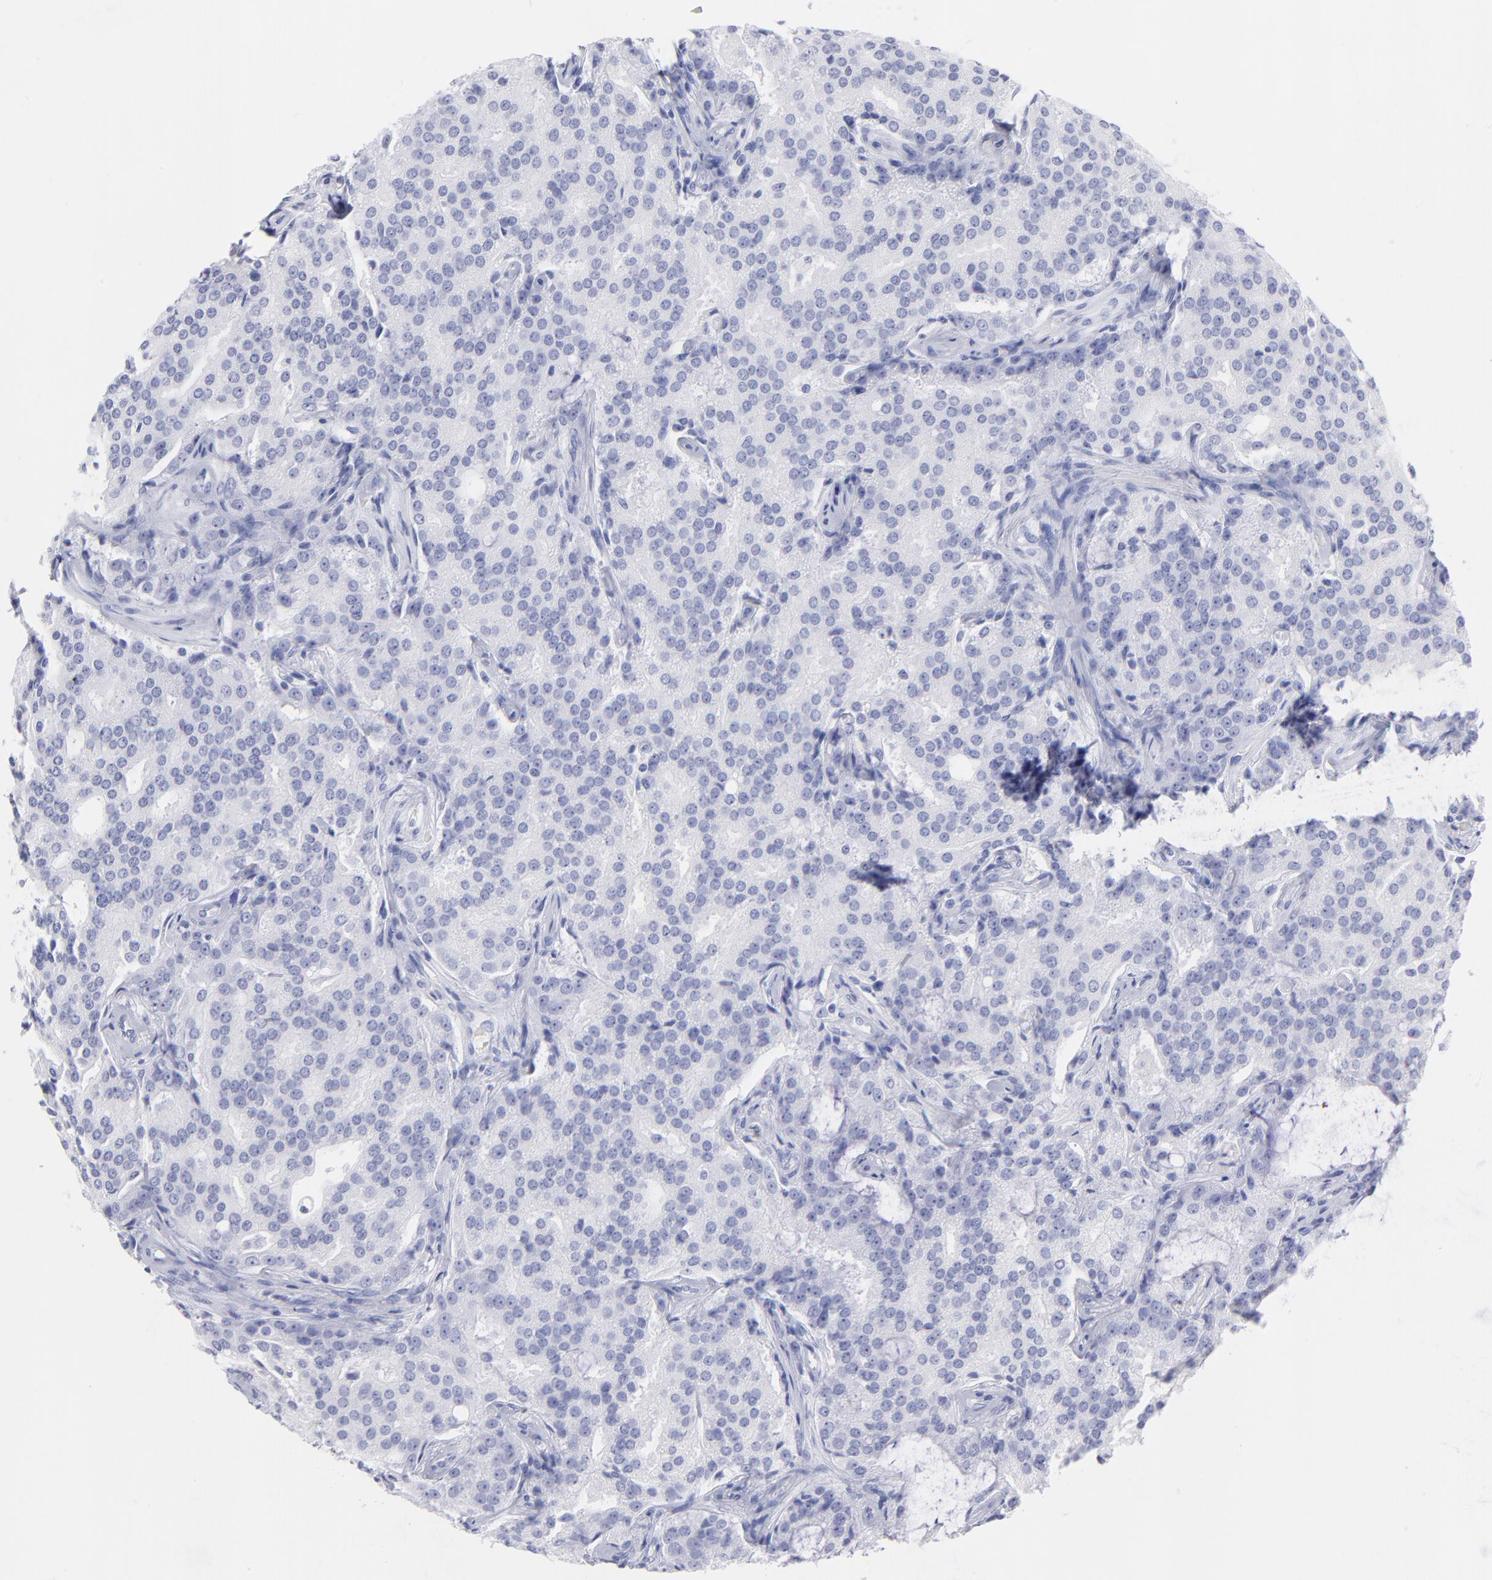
{"staining": {"intensity": "negative", "quantity": "none", "location": "none"}, "tissue": "prostate cancer", "cell_type": "Tumor cells", "image_type": "cancer", "snomed": [{"axis": "morphology", "description": "Adenocarcinoma, High grade"}, {"axis": "topography", "description": "Prostate"}], "caption": "The immunohistochemistry photomicrograph has no significant staining in tumor cells of prostate cancer tissue. (DAB (3,3'-diaminobenzidine) immunohistochemistry (IHC) visualized using brightfield microscopy, high magnification).", "gene": "F13B", "patient": {"sex": "male", "age": 72}}